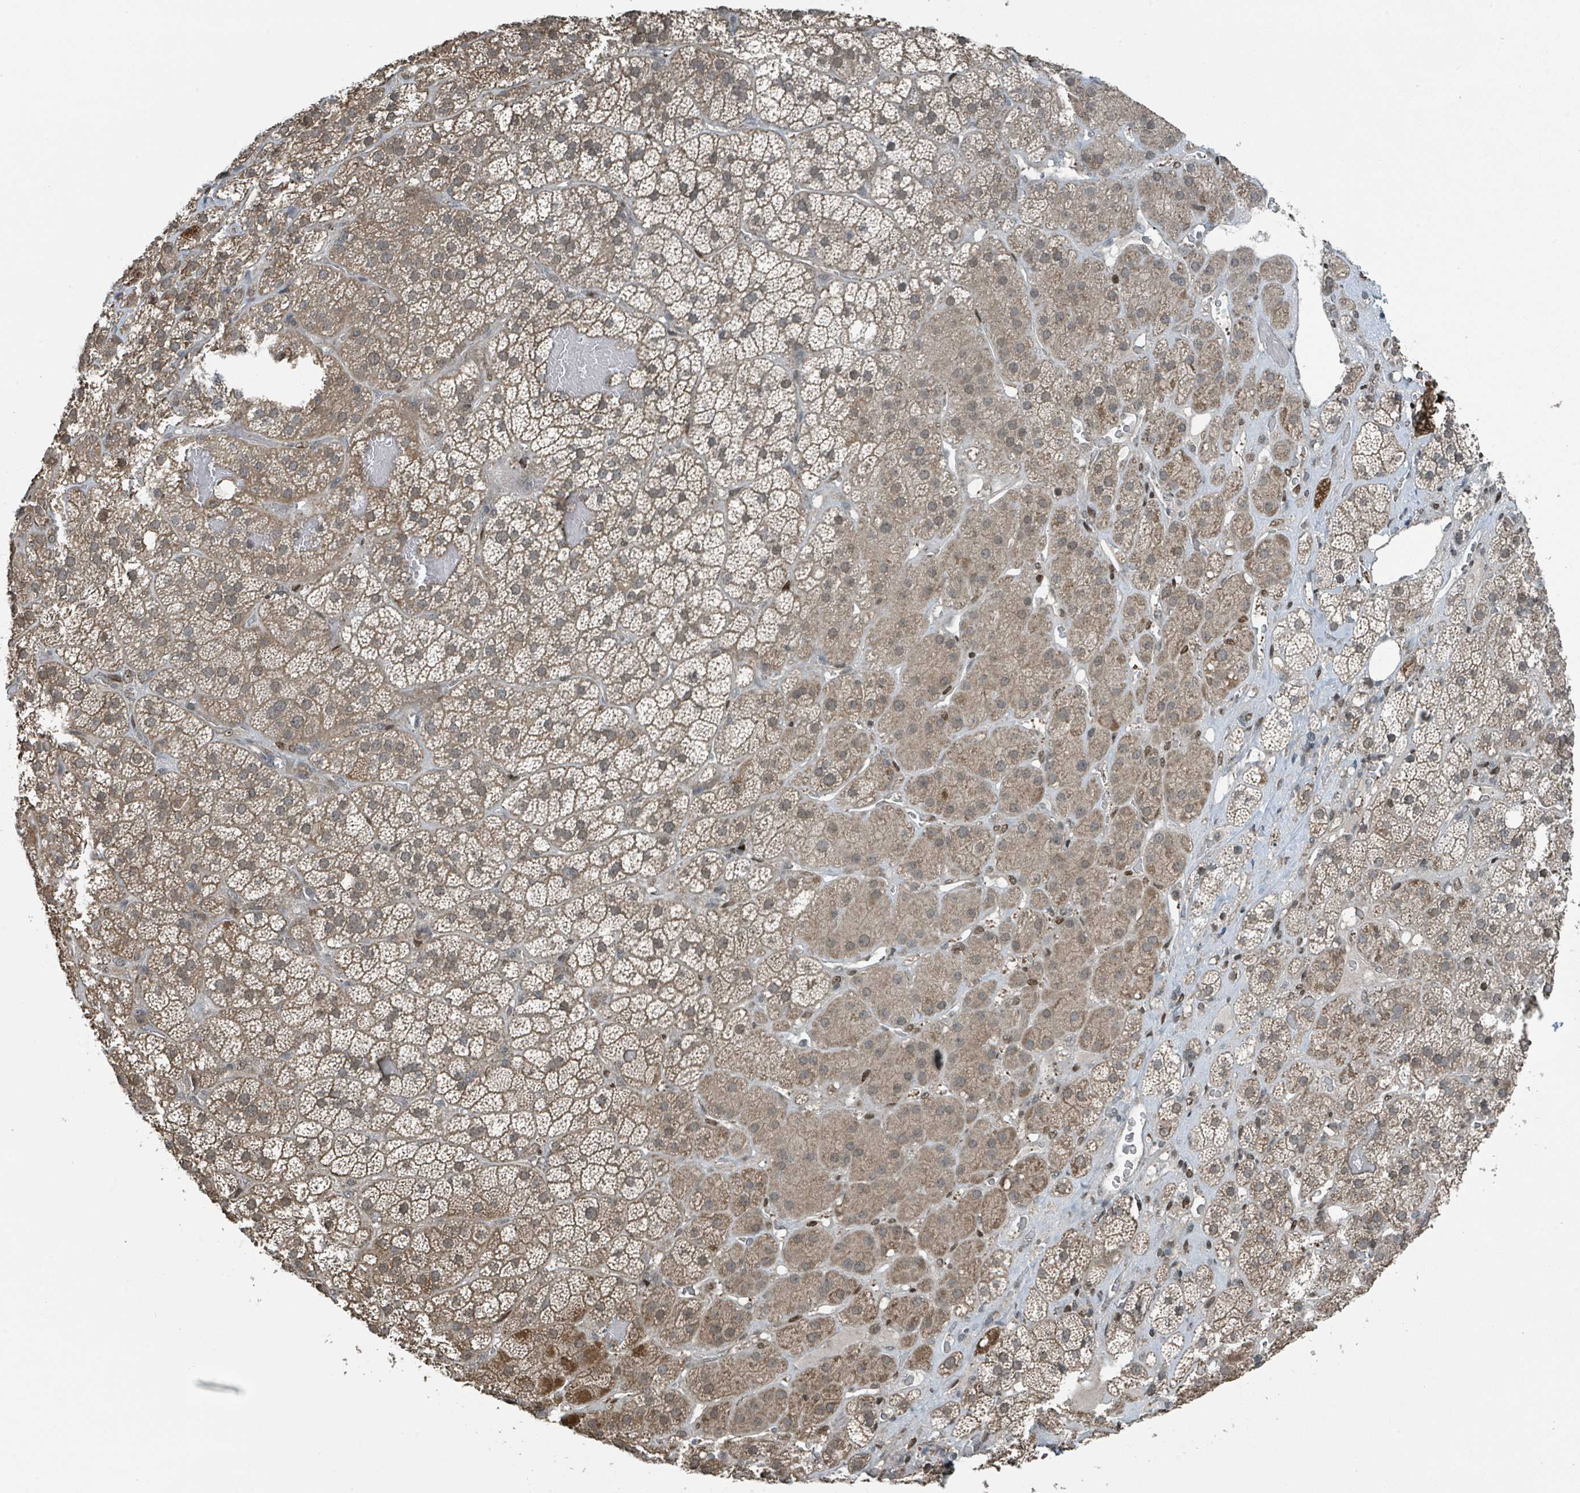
{"staining": {"intensity": "moderate", "quantity": ">75%", "location": "cytoplasmic/membranous"}, "tissue": "adrenal gland", "cell_type": "Glandular cells", "image_type": "normal", "snomed": [{"axis": "morphology", "description": "Normal tissue, NOS"}, {"axis": "topography", "description": "Adrenal gland"}], "caption": "Immunohistochemistry (IHC) (DAB) staining of unremarkable human adrenal gland reveals moderate cytoplasmic/membranous protein expression in about >75% of glandular cells. Immunohistochemistry stains the protein in brown and the nuclei are stained blue.", "gene": "PHIP", "patient": {"sex": "male", "age": 57}}